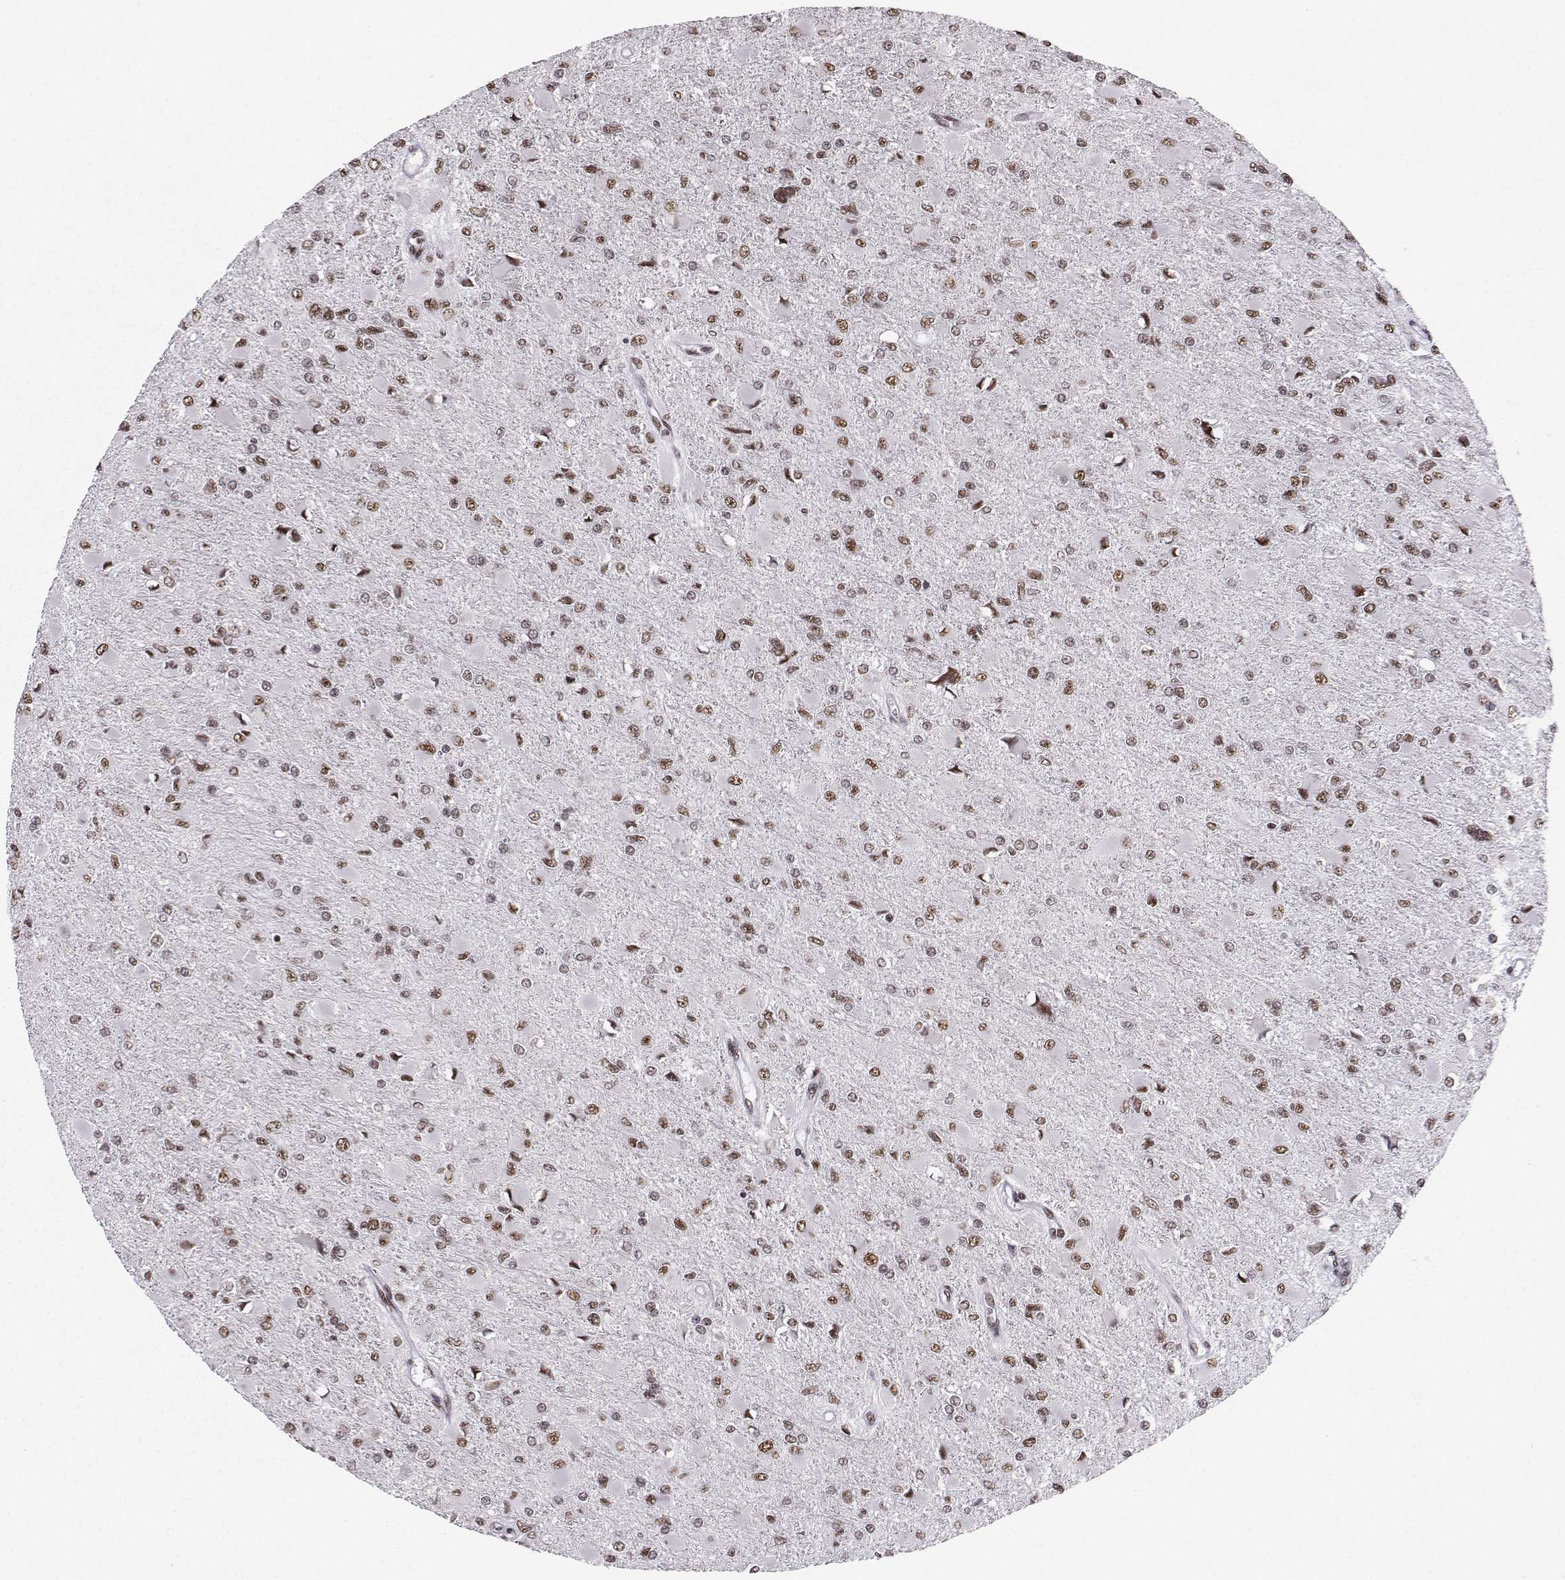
{"staining": {"intensity": "weak", "quantity": "25%-75%", "location": "nuclear"}, "tissue": "glioma", "cell_type": "Tumor cells", "image_type": "cancer", "snomed": [{"axis": "morphology", "description": "Glioma, malignant, High grade"}, {"axis": "topography", "description": "Cerebral cortex"}], "caption": "High-magnification brightfield microscopy of glioma stained with DAB (3,3'-diaminobenzidine) (brown) and counterstained with hematoxylin (blue). tumor cells exhibit weak nuclear staining is identified in about25%-75% of cells.", "gene": "SNRPB2", "patient": {"sex": "female", "age": 36}}